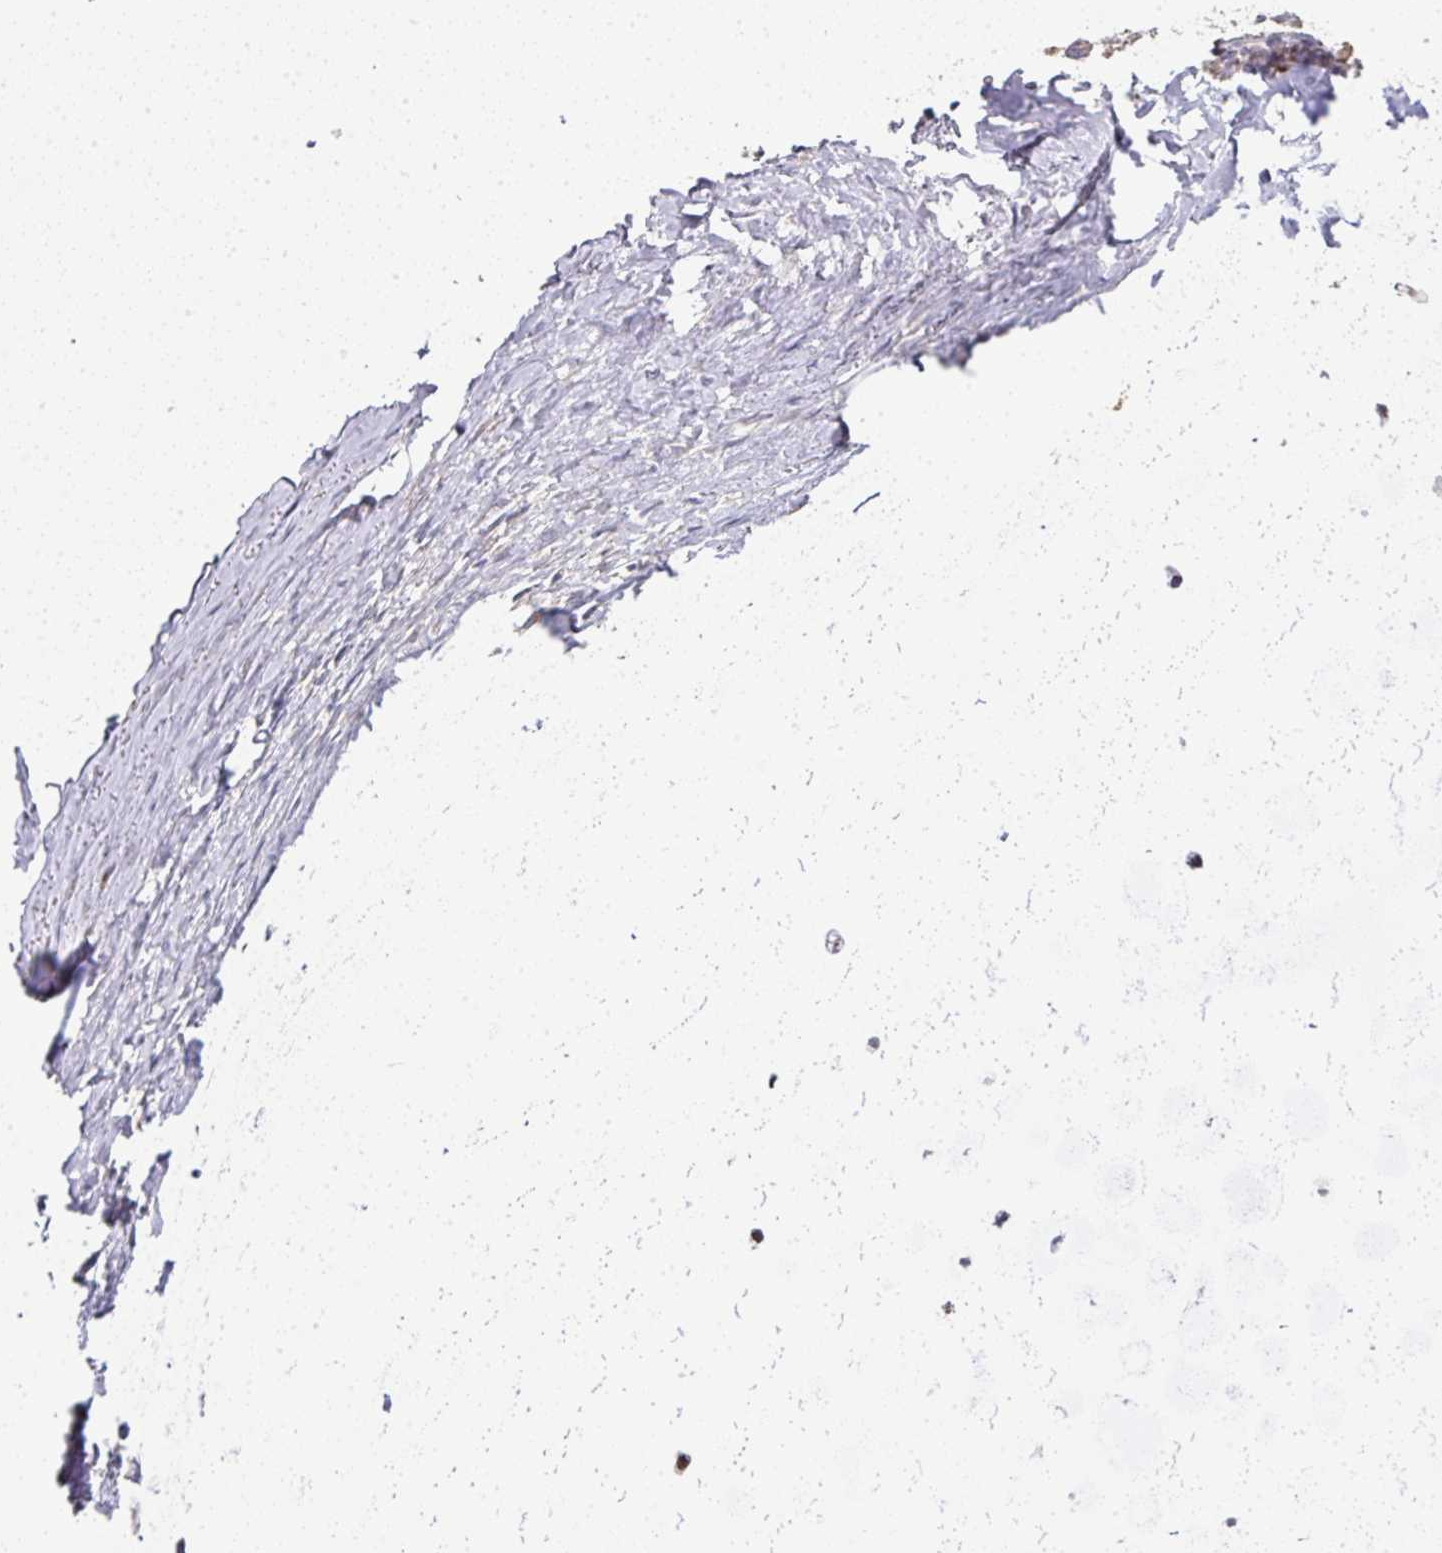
{"staining": {"intensity": "negative", "quantity": "none", "location": "none"}, "tissue": "adipose tissue", "cell_type": "Adipocytes", "image_type": "normal", "snomed": [{"axis": "morphology", "description": "Normal tissue, NOS"}, {"axis": "topography", "description": "Cartilage tissue"}, {"axis": "topography", "description": "Bronchus"}], "caption": "Immunohistochemistry photomicrograph of normal adipose tissue: adipose tissue stained with DAB exhibits no significant protein staining in adipocytes.", "gene": "STK35", "patient": {"sex": "male", "age": 56}}